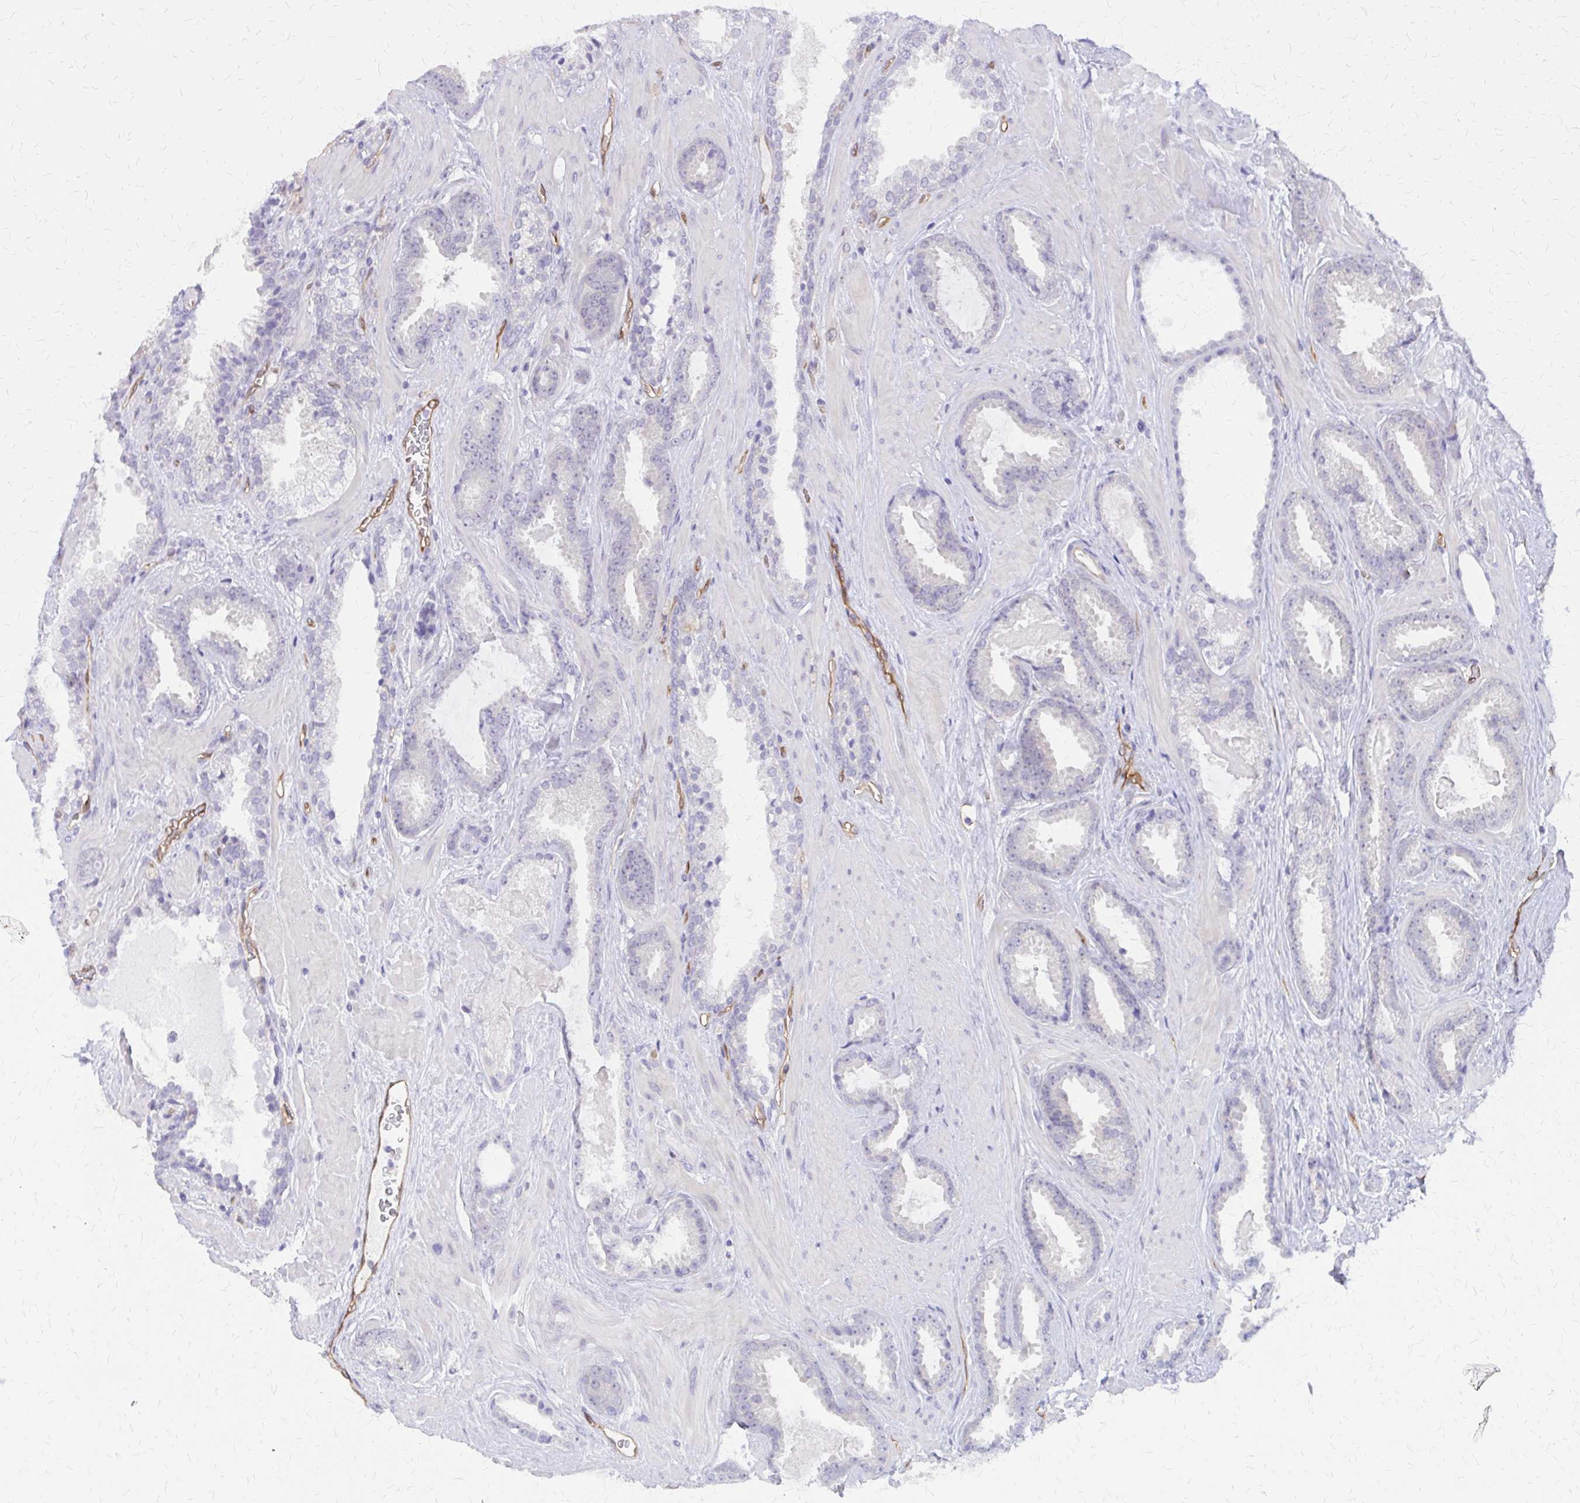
{"staining": {"intensity": "negative", "quantity": "none", "location": "none"}, "tissue": "prostate cancer", "cell_type": "Tumor cells", "image_type": "cancer", "snomed": [{"axis": "morphology", "description": "Adenocarcinoma, Low grade"}, {"axis": "topography", "description": "Prostate"}], "caption": "Immunohistochemistry (IHC) image of human prostate low-grade adenocarcinoma stained for a protein (brown), which demonstrates no staining in tumor cells.", "gene": "CLIC2", "patient": {"sex": "male", "age": 62}}